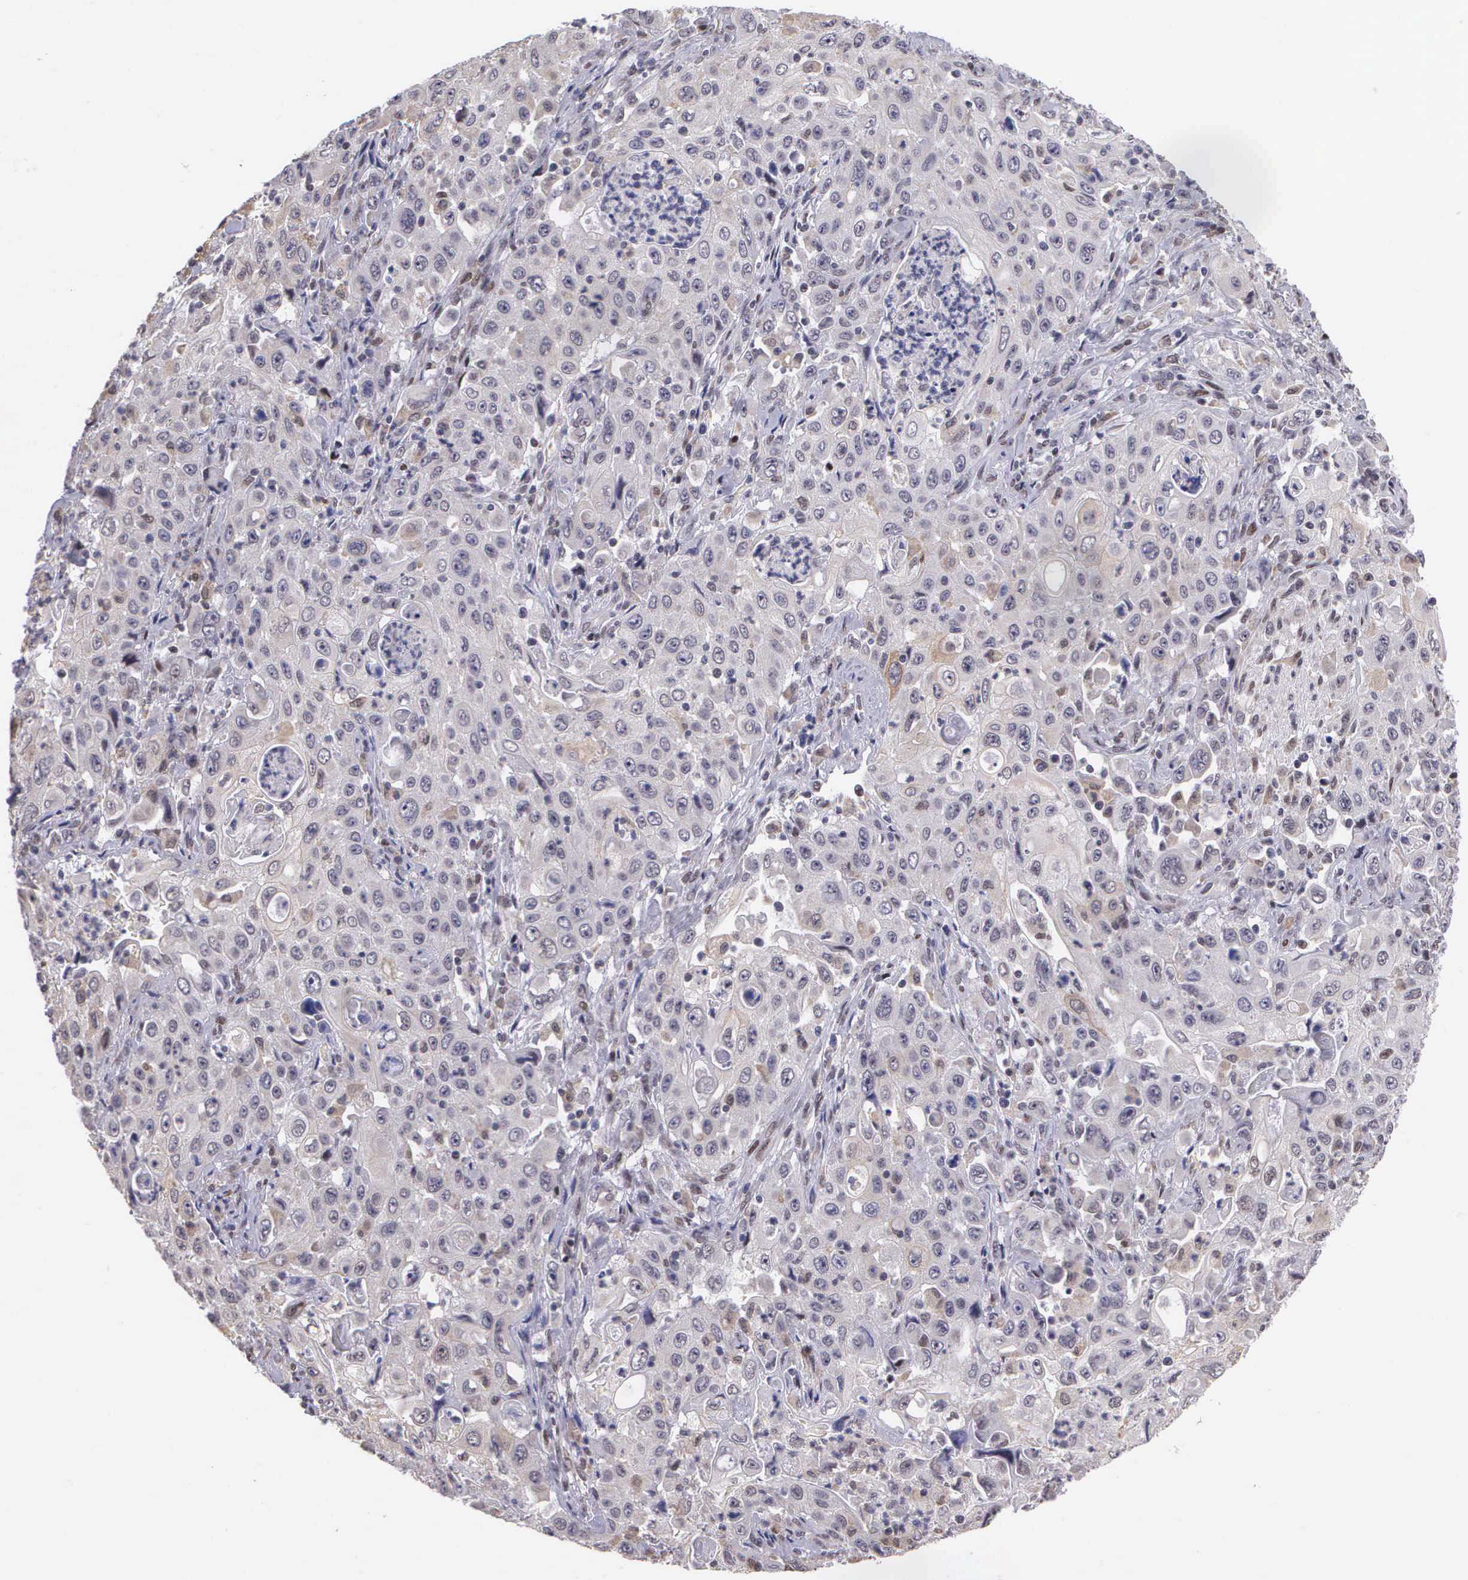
{"staining": {"intensity": "weak", "quantity": "<25%", "location": "cytoplasmic/membranous"}, "tissue": "pancreatic cancer", "cell_type": "Tumor cells", "image_type": "cancer", "snomed": [{"axis": "morphology", "description": "Adenocarcinoma, NOS"}, {"axis": "topography", "description": "Pancreas"}], "caption": "Histopathology image shows no protein positivity in tumor cells of adenocarcinoma (pancreatic) tissue.", "gene": "SLC25A21", "patient": {"sex": "male", "age": 70}}